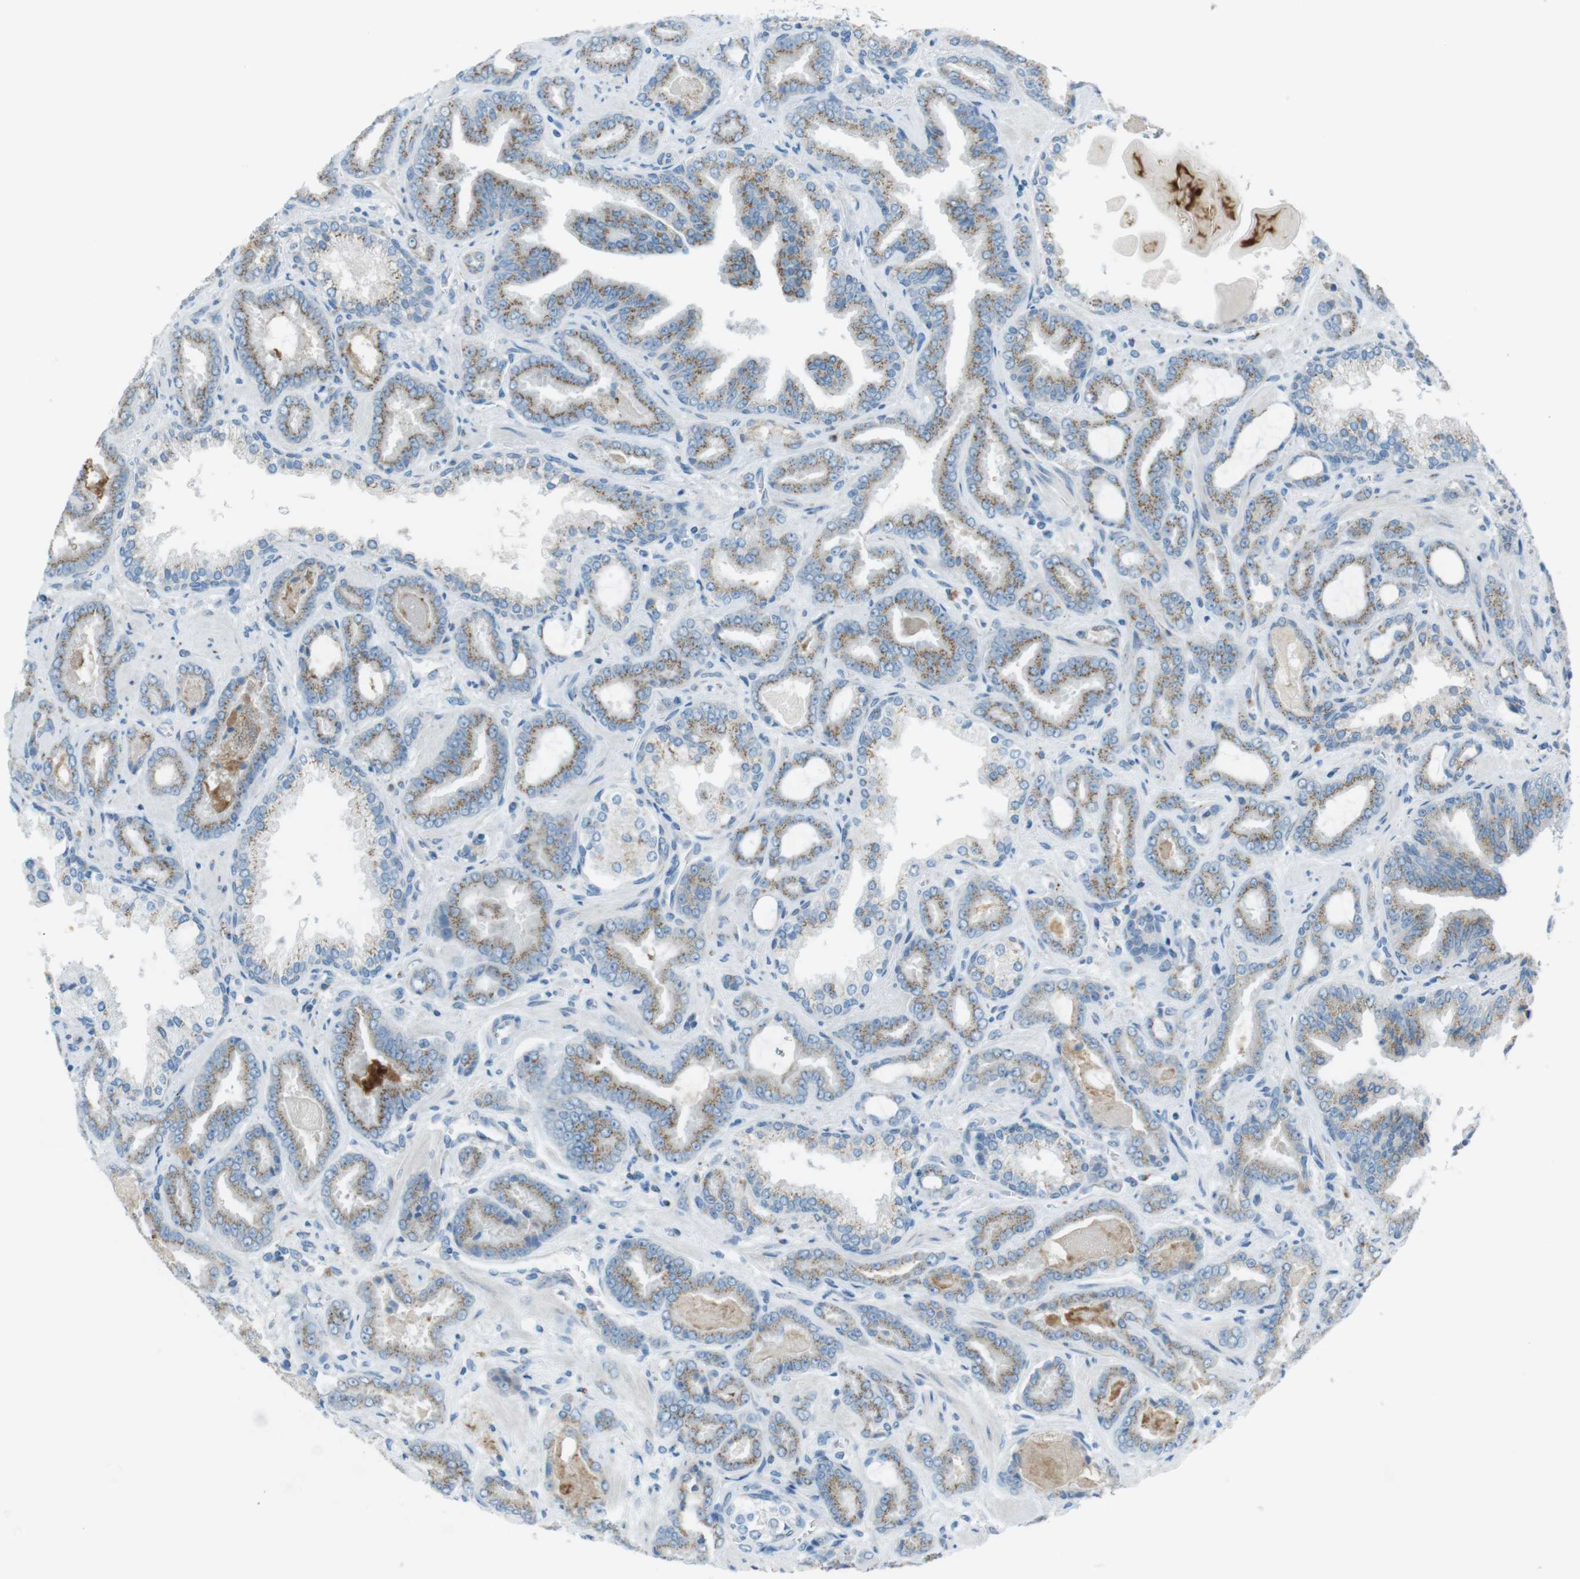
{"staining": {"intensity": "moderate", "quantity": "25%-75%", "location": "cytoplasmic/membranous"}, "tissue": "prostate cancer", "cell_type": "Tumor cells", "image_type": "cancer", "snomed": [{"axis": "morphology", "description": "Adenocarcinoma, Low grade"}, {"axis": "topography", "description": "Prostate"}], "caption": "Tumor cells demonstrate moderate cytoplasmic/membranous expression in about 25%-75% of cells in prostate cancer (adenocarcinoma (low-grade)).", "gene": "TXNDC15", "patient": {"sex": "male", "age": 60}}